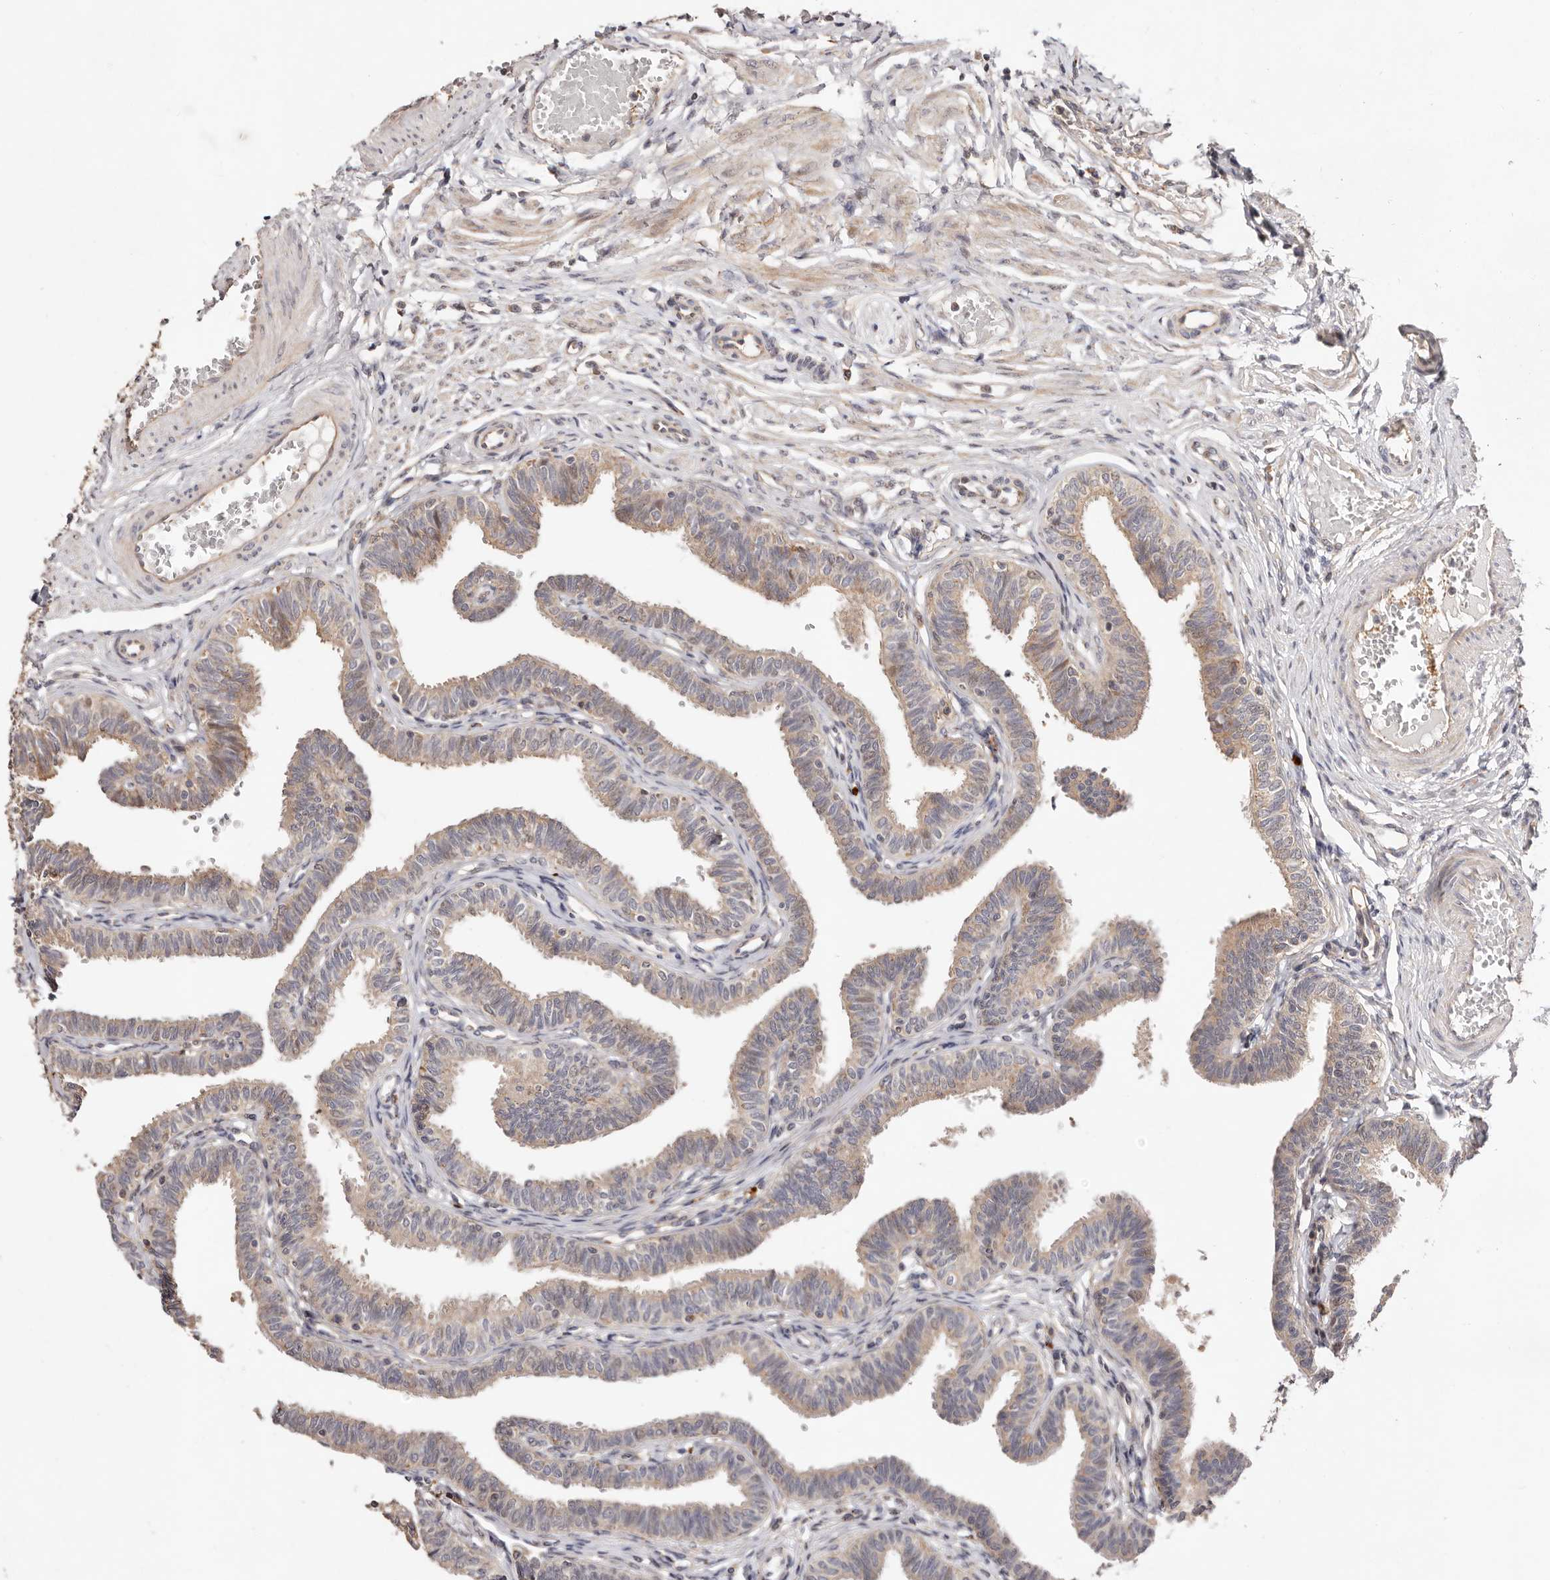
{"staining": {"intensity": "moderate", "quantity": "25%-75%", "location": "cytoplasmic/membranous"}, "tissue": "fallopian tube", "cell_type": "Glandular cells", "image_type": "normal", "snomed": [{"axis": "morphology", "description": "Normal tissue, NOS"}, {"axis": "topography", "description": "Fallopian tube"}, {"axis": "topography", "description": "Ovary"}], "caption": "Glandular cells exhibit medium levels of moderate cytoplasmic/membranous expression in approximately 25%-75% of cells in benign human fallopian tube.", "gene": "USP33", "patient": {"sex": "female", "age": 23}}